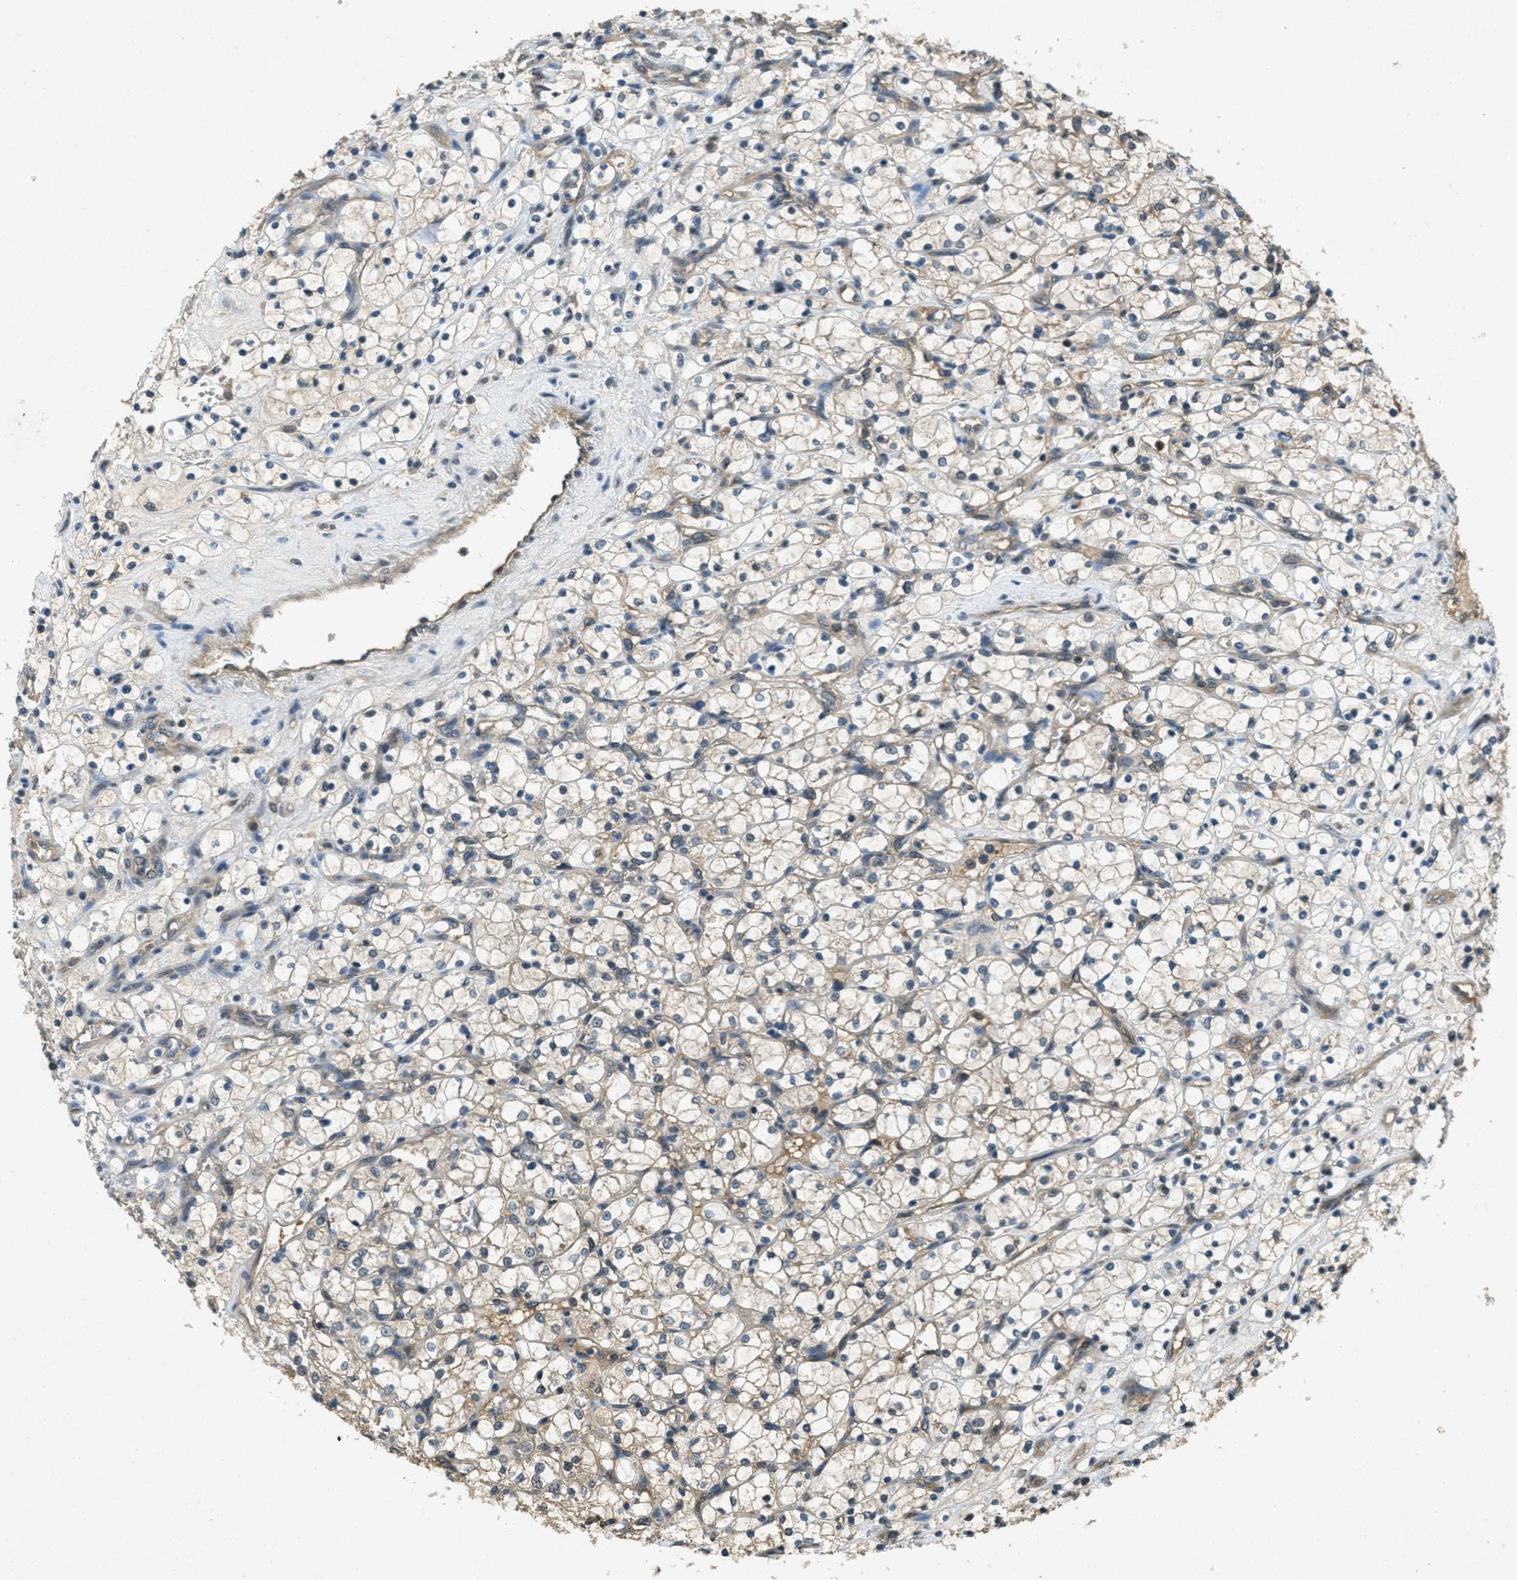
{"staining": {"intensity": "weak", "quantity": "<25%", "location": "cytoplasmic/membranous"}, "tissue": "renal cancer", "cell_type": "Tumor cells", "image_type": "cancer", "snomed": [{"axis": "morphology", "description": "Adenocarcinoma, NOS"}, {"axis": "topography", "description": "Kidney"}], "caption": "DAB immunohistochemical staining of renal cancer exhibits no significant staining in tumor cells.", "gene": "DUSP6", "patient": {"sex": "female", "age": 69}}